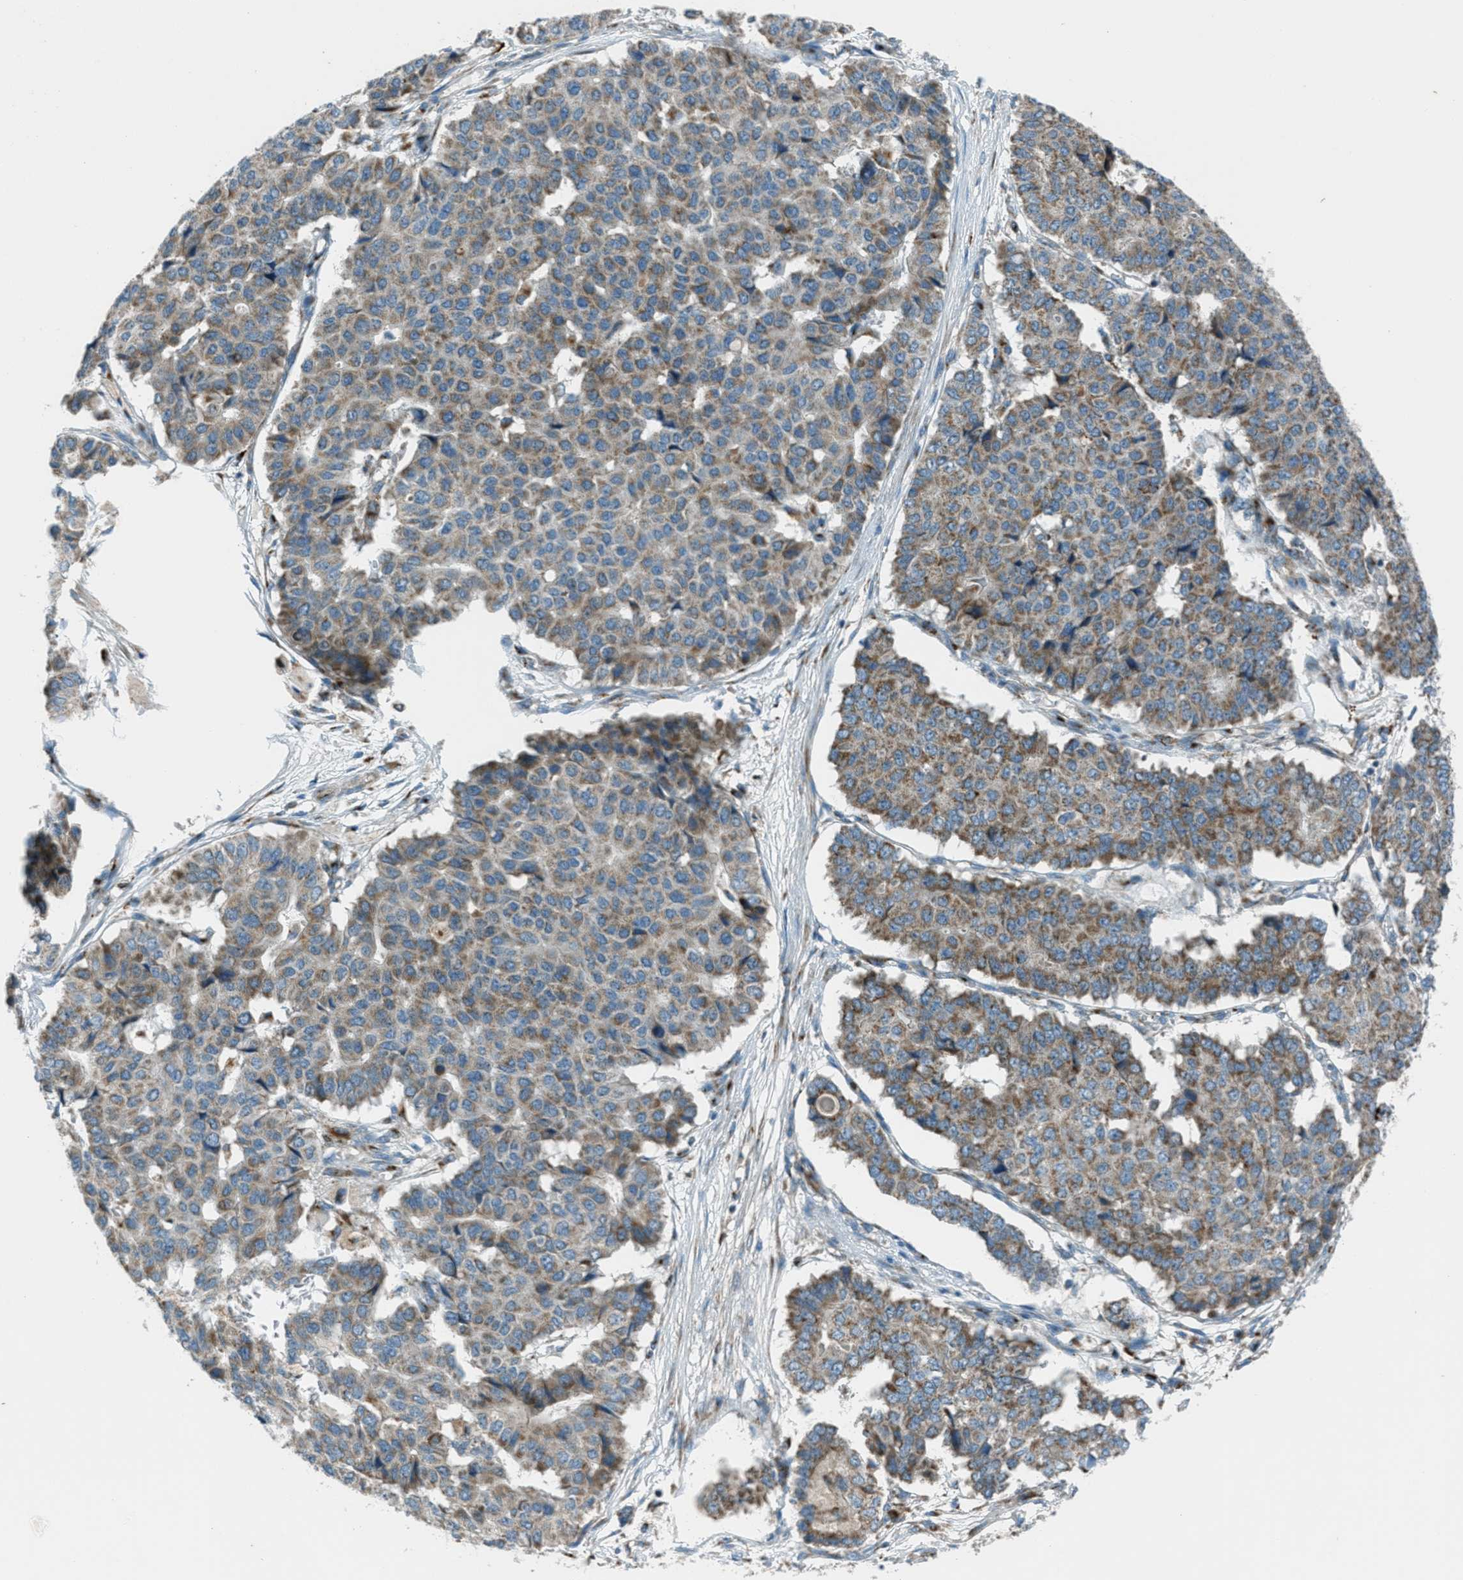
{"staining": {"intensity": "moderate", "quantity": ">75%", "location": "cytoplasmic/membranous"}, "tissue": "pancreatic cancer", "cell_type": "Tumor cells", "image_type": "cancer", "snomed": [{"axis": "morphology", "description": "Adenocarcinoma, NOS"}, {"axis": "topography", "description": "Pancreas"}], "caption": "This photomicrograph shows pancreatic cancer (adenocarcinoma) stained with immunohistochemistry (IHC) to label a protein in brown. The cytoplasmic/membranous of tumor cells show moderate positivity for the protein. Nuclei are counter-stained blue.", "gene": "BCKDK", "patient": {"sex": "male", "age": 50}}